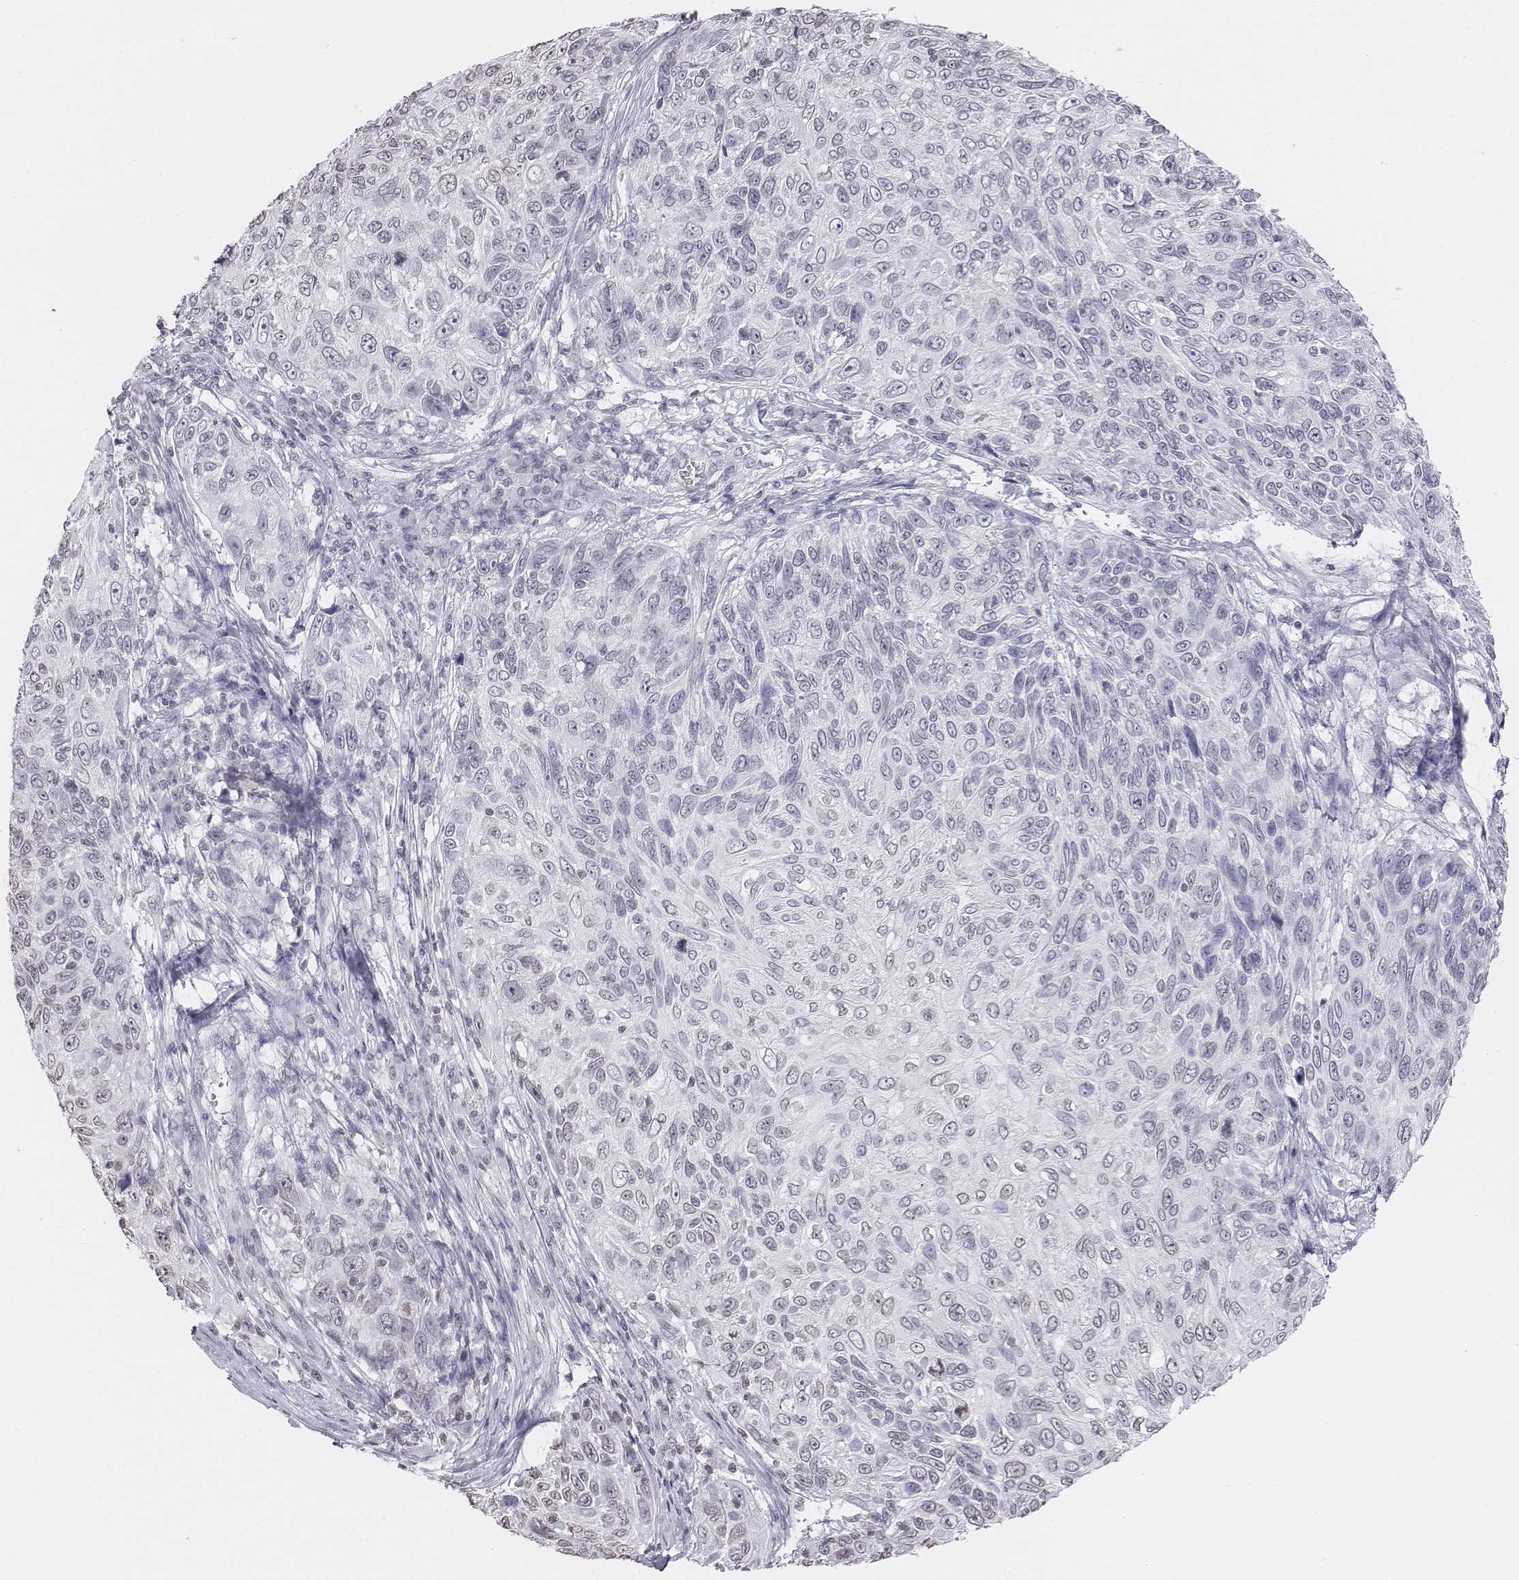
{"staining": {"intensity": "negative", "quantity": "none", "location": "none"}, "tissue": "skin cancer", "cell_type": "Tumor cells", "image_type": "cancer", "snomed": [{"axis": "morphology", "description": "Squamous cell carcinoma, NOS"}, {"axis": "topography", "description": "Skin"}], "caption": "High power microscopy micrograph of an IHC image of skin squamous cell carcinoma, revealing no significant staining in tumor cells.", "gene": "BARHL1", "patient": {"sex": "male", "age": 92}}